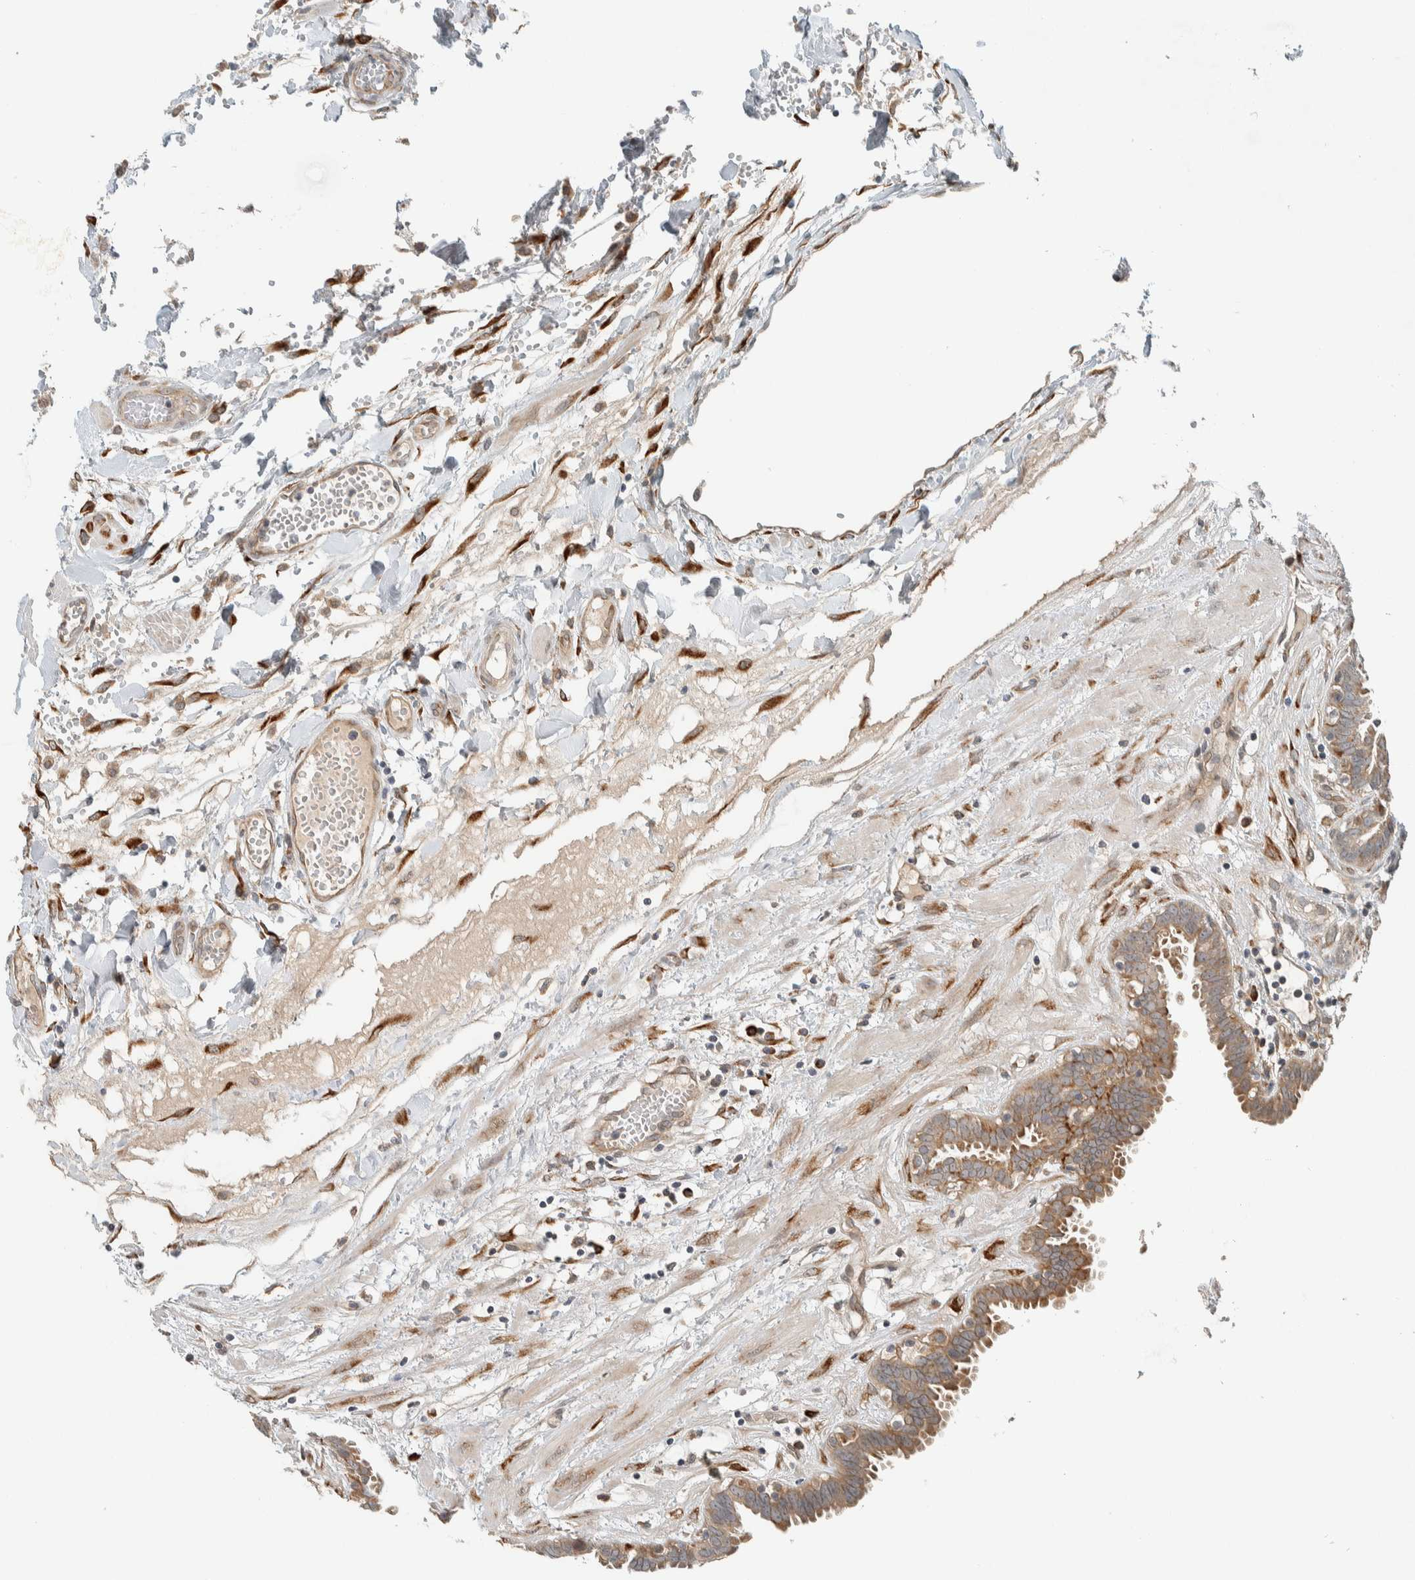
{"staining": {"intensity": "moderate", "quantity": "25%-75%", "location": "cytoplasmic/membranous"}, "tissue": "fallopian tube", "cell_type": "Glandular cells", "image_type": "normal", "snomed": [{"axis": "morphology", "description": "Normal tissue, NOS"}, {"axis": "topography", "description": "Fallopian tube"}, {"axis": "topography", "description": "Placenta"}], "caption": "A brown stain shows moderate cytoplasmic/membranous positivity of a protein in glandular cells of normal fallopian tube. (IHC, brightfield microscopy, high magnification).", "gene": "CTBP2", "patient": {"sex": "female", "age": 32}}